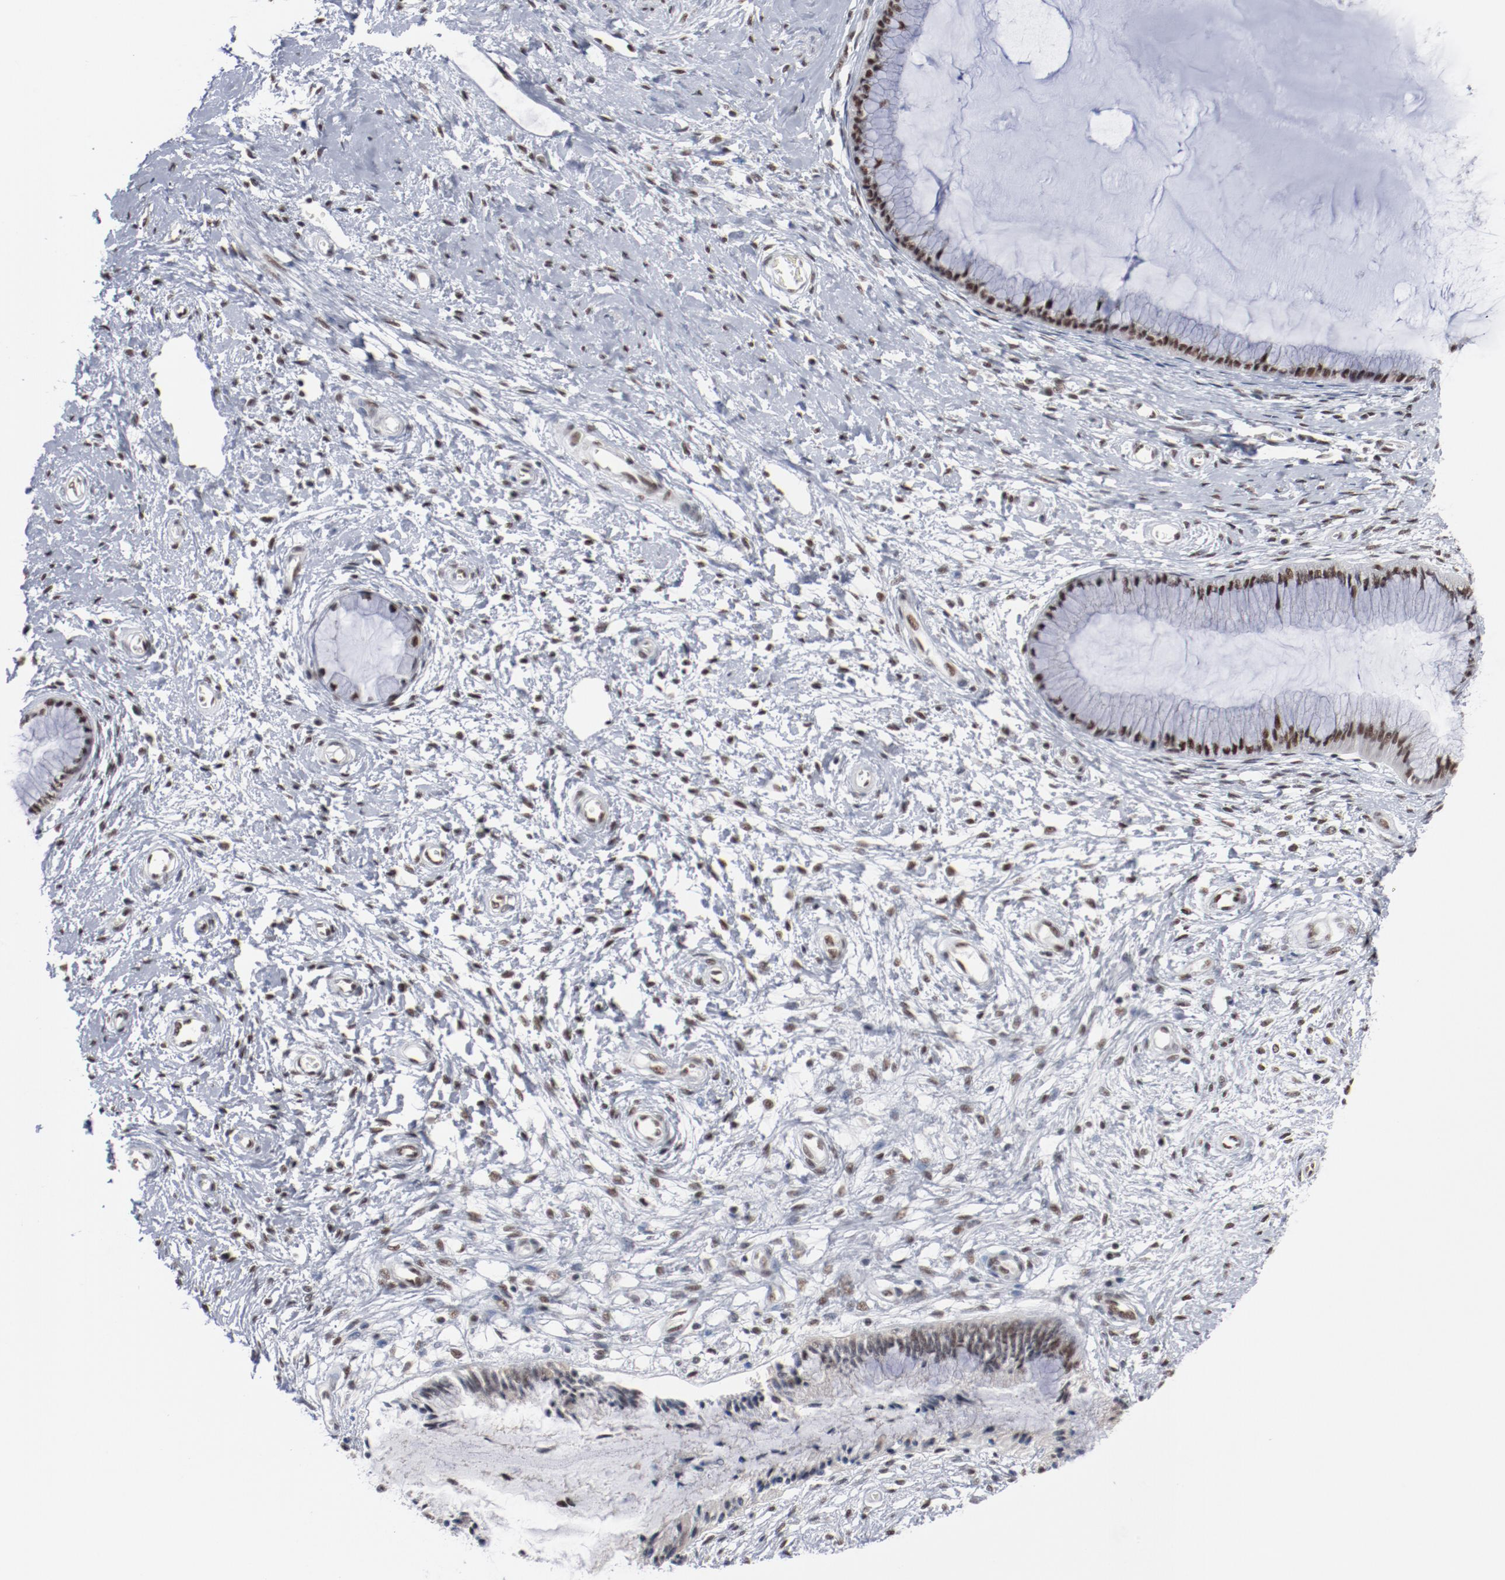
{"staining": {"intensity": "moderate", "quantity": ">75%", "location": "nuclear"}, "tissue": "cervix", "cell_type": "Glandular cells", "image_type": "normal", "snomed": [{"axis": "morphology", "description": "Normal tissue, NOS"}, {"axis": "topography", "description": "Cervix"}], "caption": "Immunohistochemical staining of unremarkable human cervix displays medium levels of moderate nuclear staining in approximately >75% of glandular cells.", "gene": "BUB3", "patient": {"sex": "female", "age": 27}}